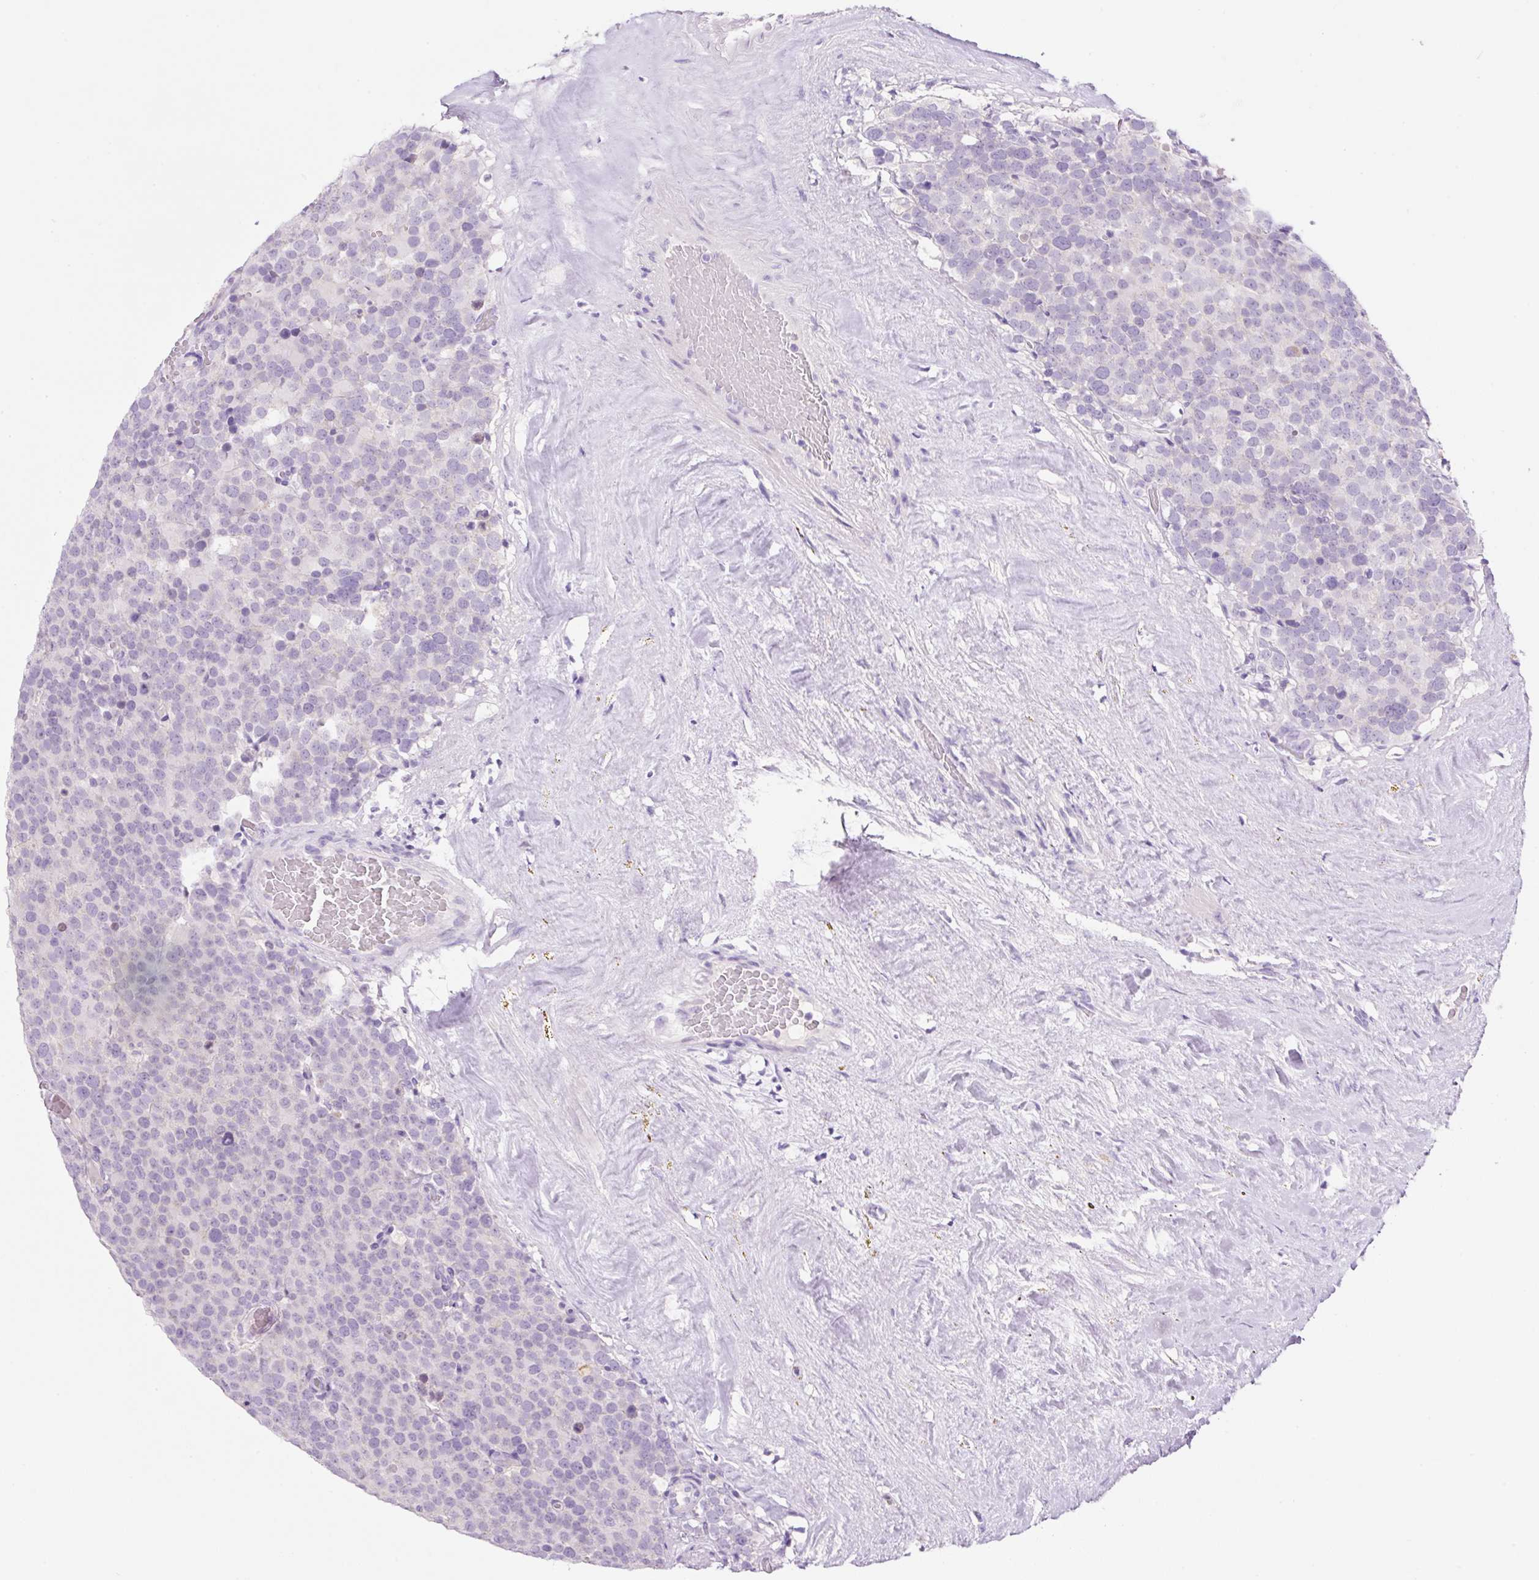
{"staining": {"intensity": "negative", "quantity": "none", "location": "none"}, "tissue": "testis cancer", "cell_type": "Tumor cells", "image_type": "cancer", "snomed": [{"axis": "morphology", "description": "Seminoma, NOS"}, {"axis": "topography", "description": "Testis"}], "caption": "Immunohistochemistry (IHC) histopathology image of neoplastic tissue: testis cancer (seminoma) stained with DAB exhibits no significant protein expression in tumor cells. The staining was performed using DAB to visualize the protein expression in brown, while the nuclei were stained in blue with hematoxylin (Magnification: 20x).", "gene": "NDST3", "patient": {"sex": "male", "age": 71}}